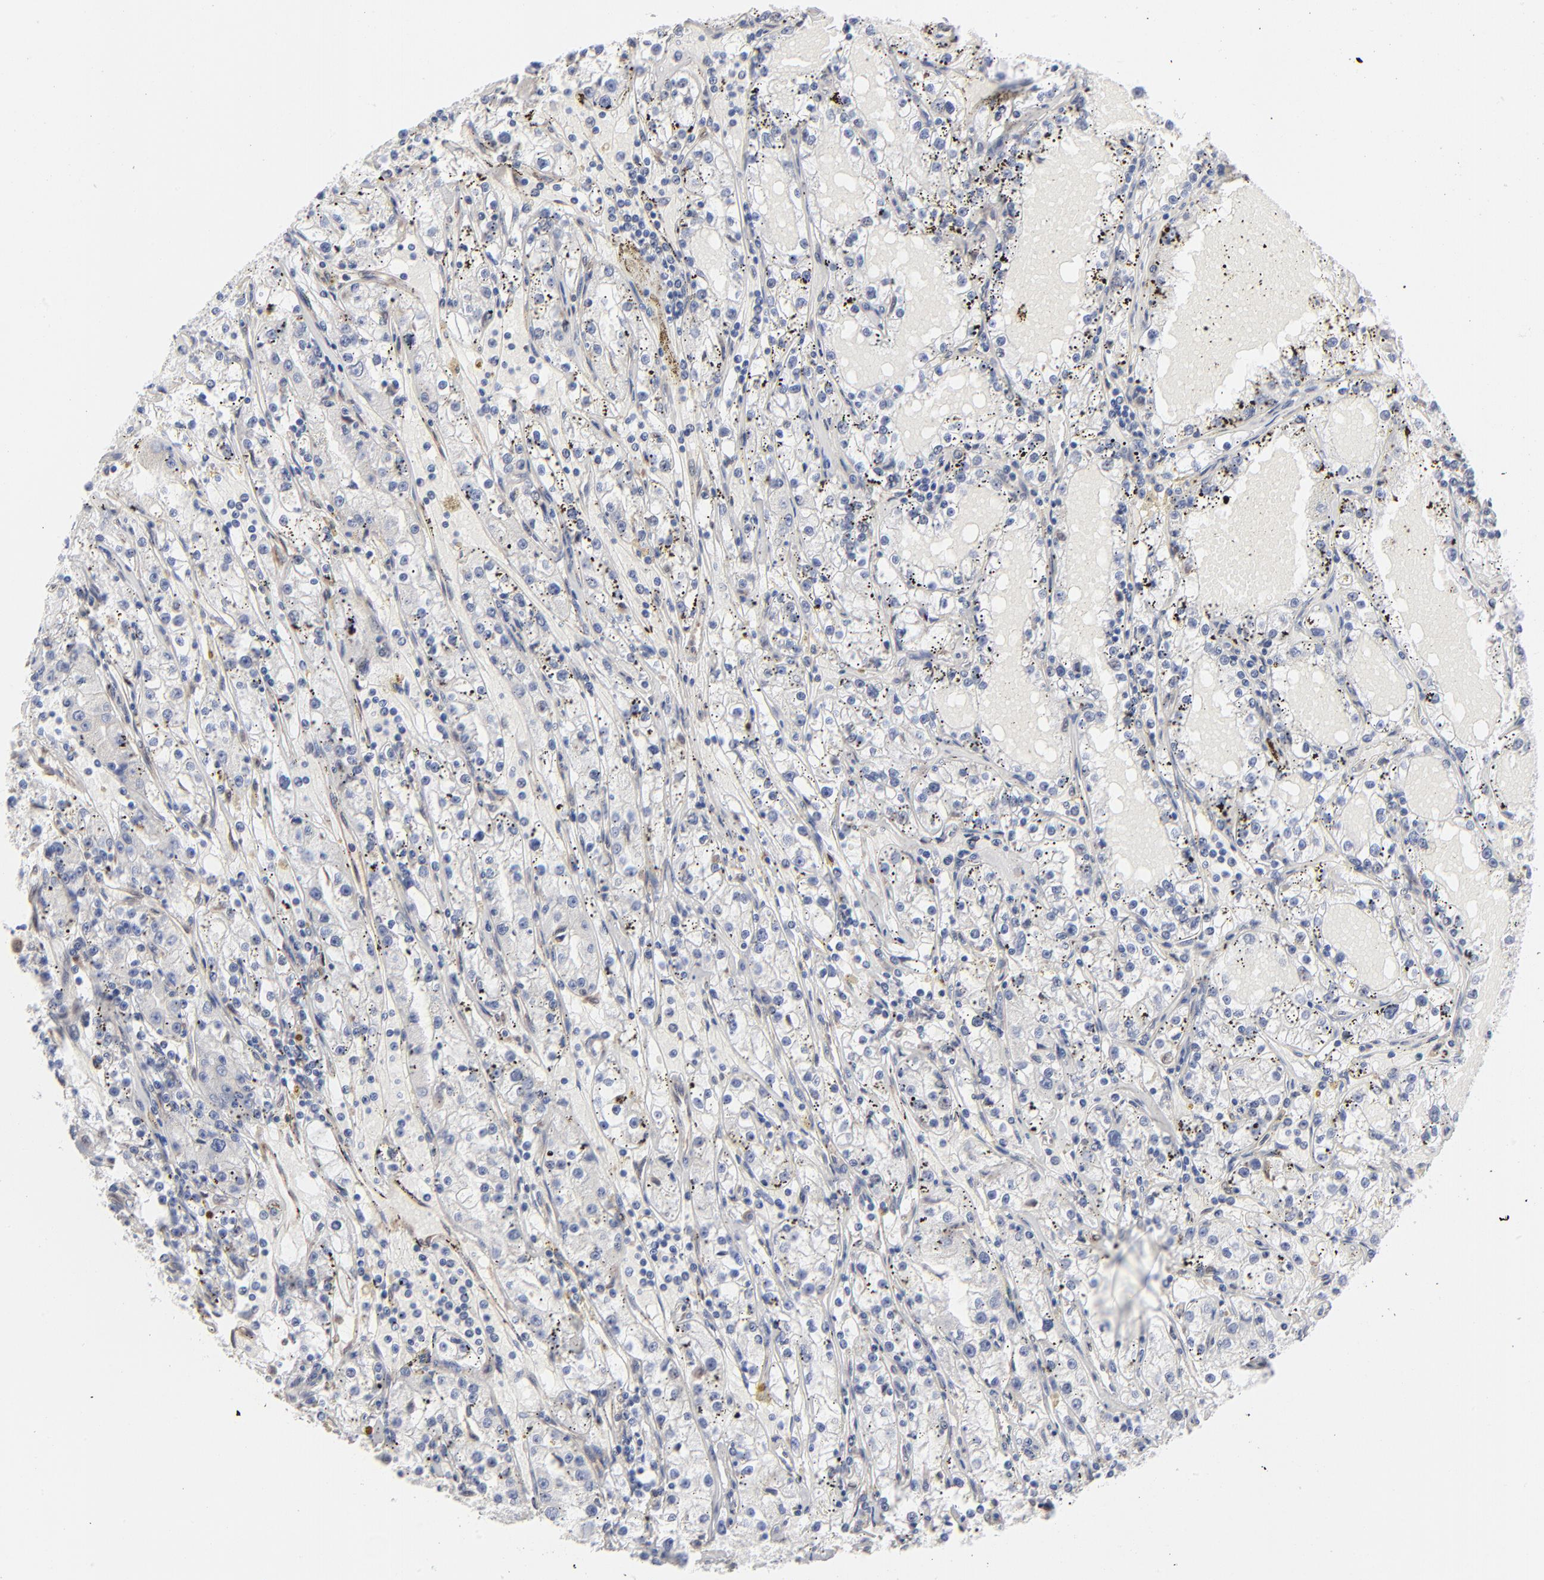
{"staining": {"intensity": "negative", "quantity": "none", "location": "none"}, "tissue": "renal cancer", "cell_type": "Tumor cells", "image_type": "cancer", "snomed": [{"axis": "morphology", "description": "Adenocarcinoma, NOS"}, {"axis": "topography", "description": "Kidney"}], "caption": "This is an immunohistochemistry (IHC) micrograph of adenocarcinoma (renal). There is no expression in tumor cells.", "gene": "ARRB1", "patient": {"sex": "male", "age": 56}}